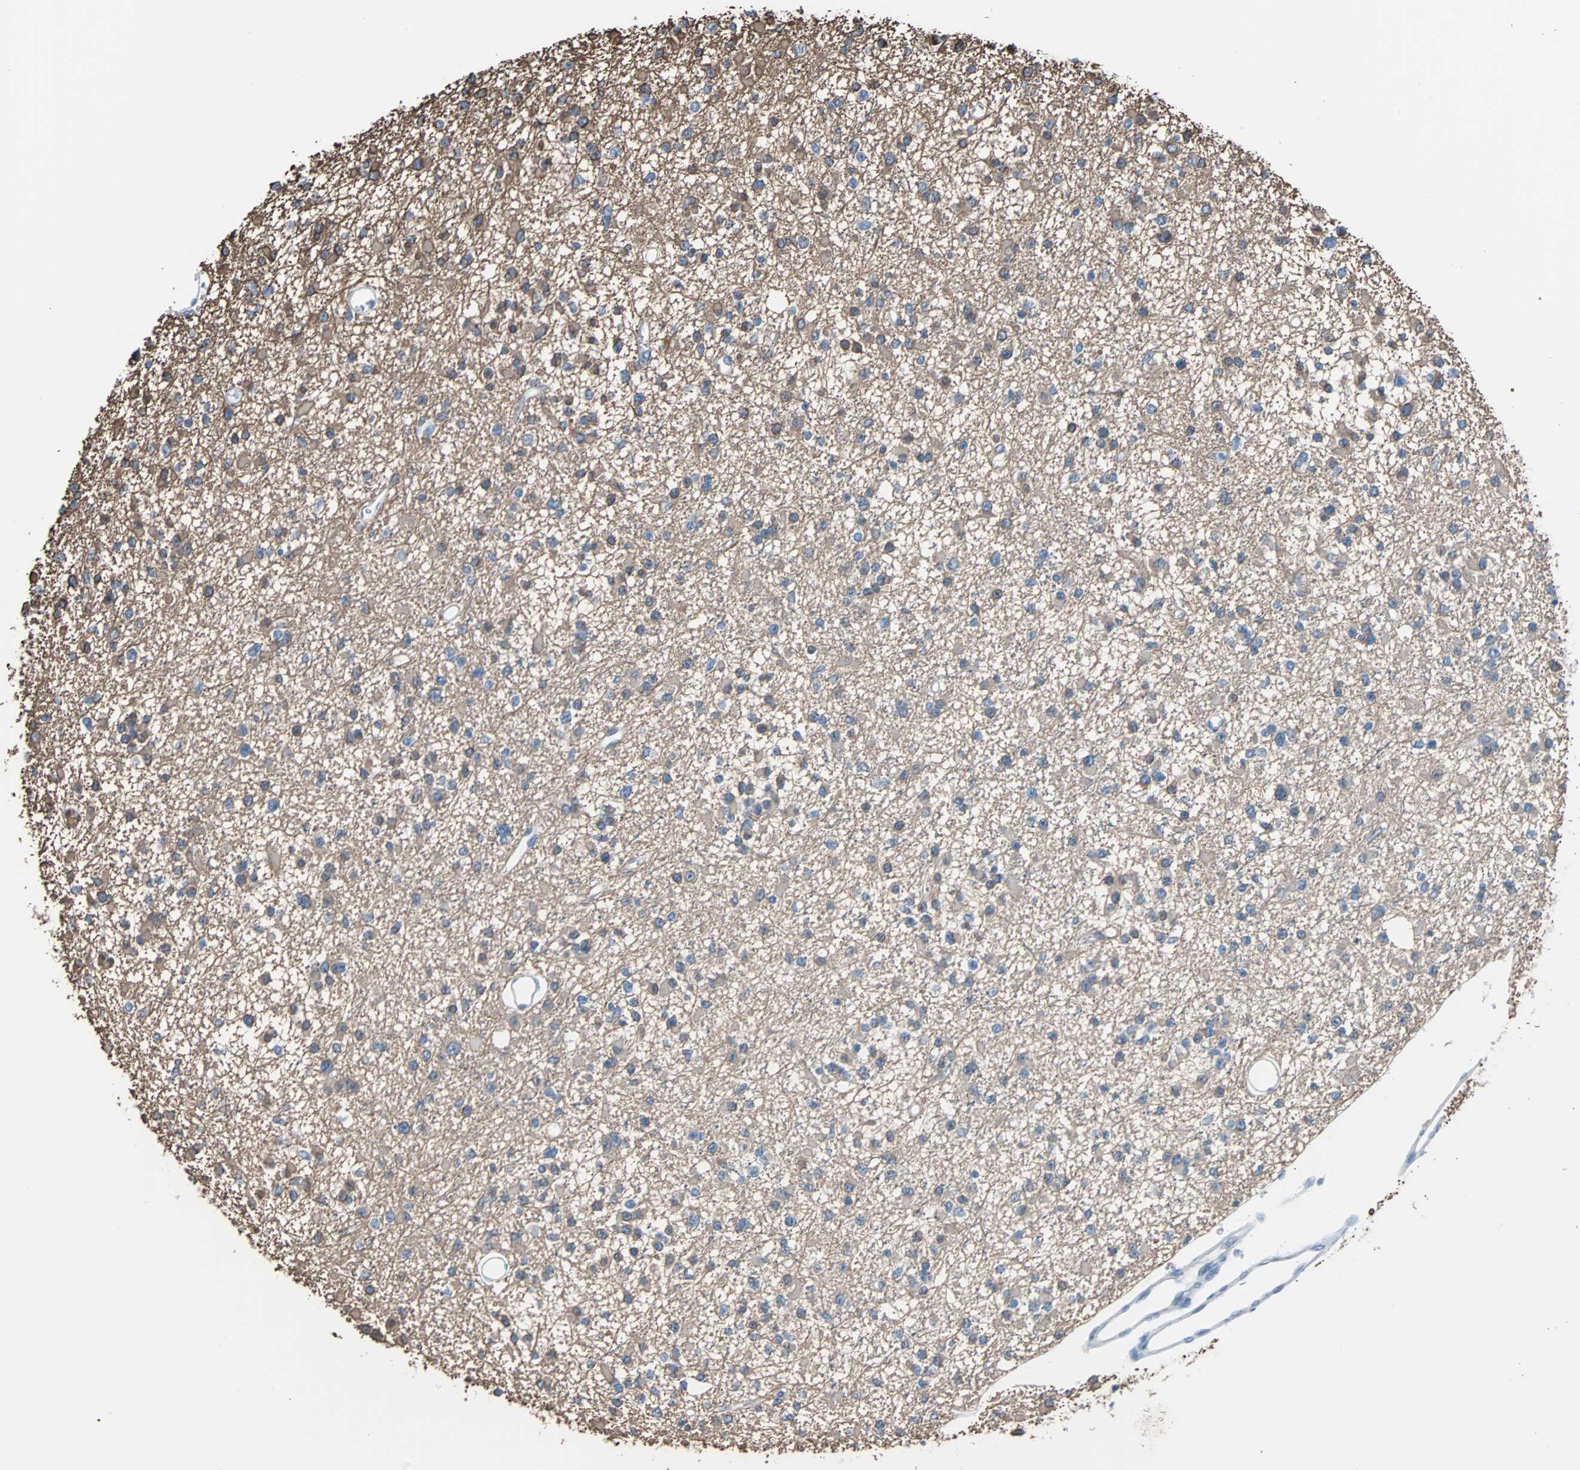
{"staining": {"intensity": "weak", "quantity": ">75%", "location": "cytoplasmic/membranous"}, "tissue": "glioma", "cell_type": "Tumor cells", "image_type": "cancer", "snomed": [{"axis": "morphology", "description": "Glioma, malignant, Low grade"}, {"axis": "topography", "description": "Brain"}], "caption": "Immunohistochemical staining of low-grade glioma (malignant) displays low levels of weak cytoplasmic/membranous protein staining in about >75% of tumor cells. The staining is performed using DAB brown chromogen to label protein expression. The nuclei are counter-stained blue using hematoxylin.", "gene": "KRT7", "patient": {"sex": "female", "age": 22}}